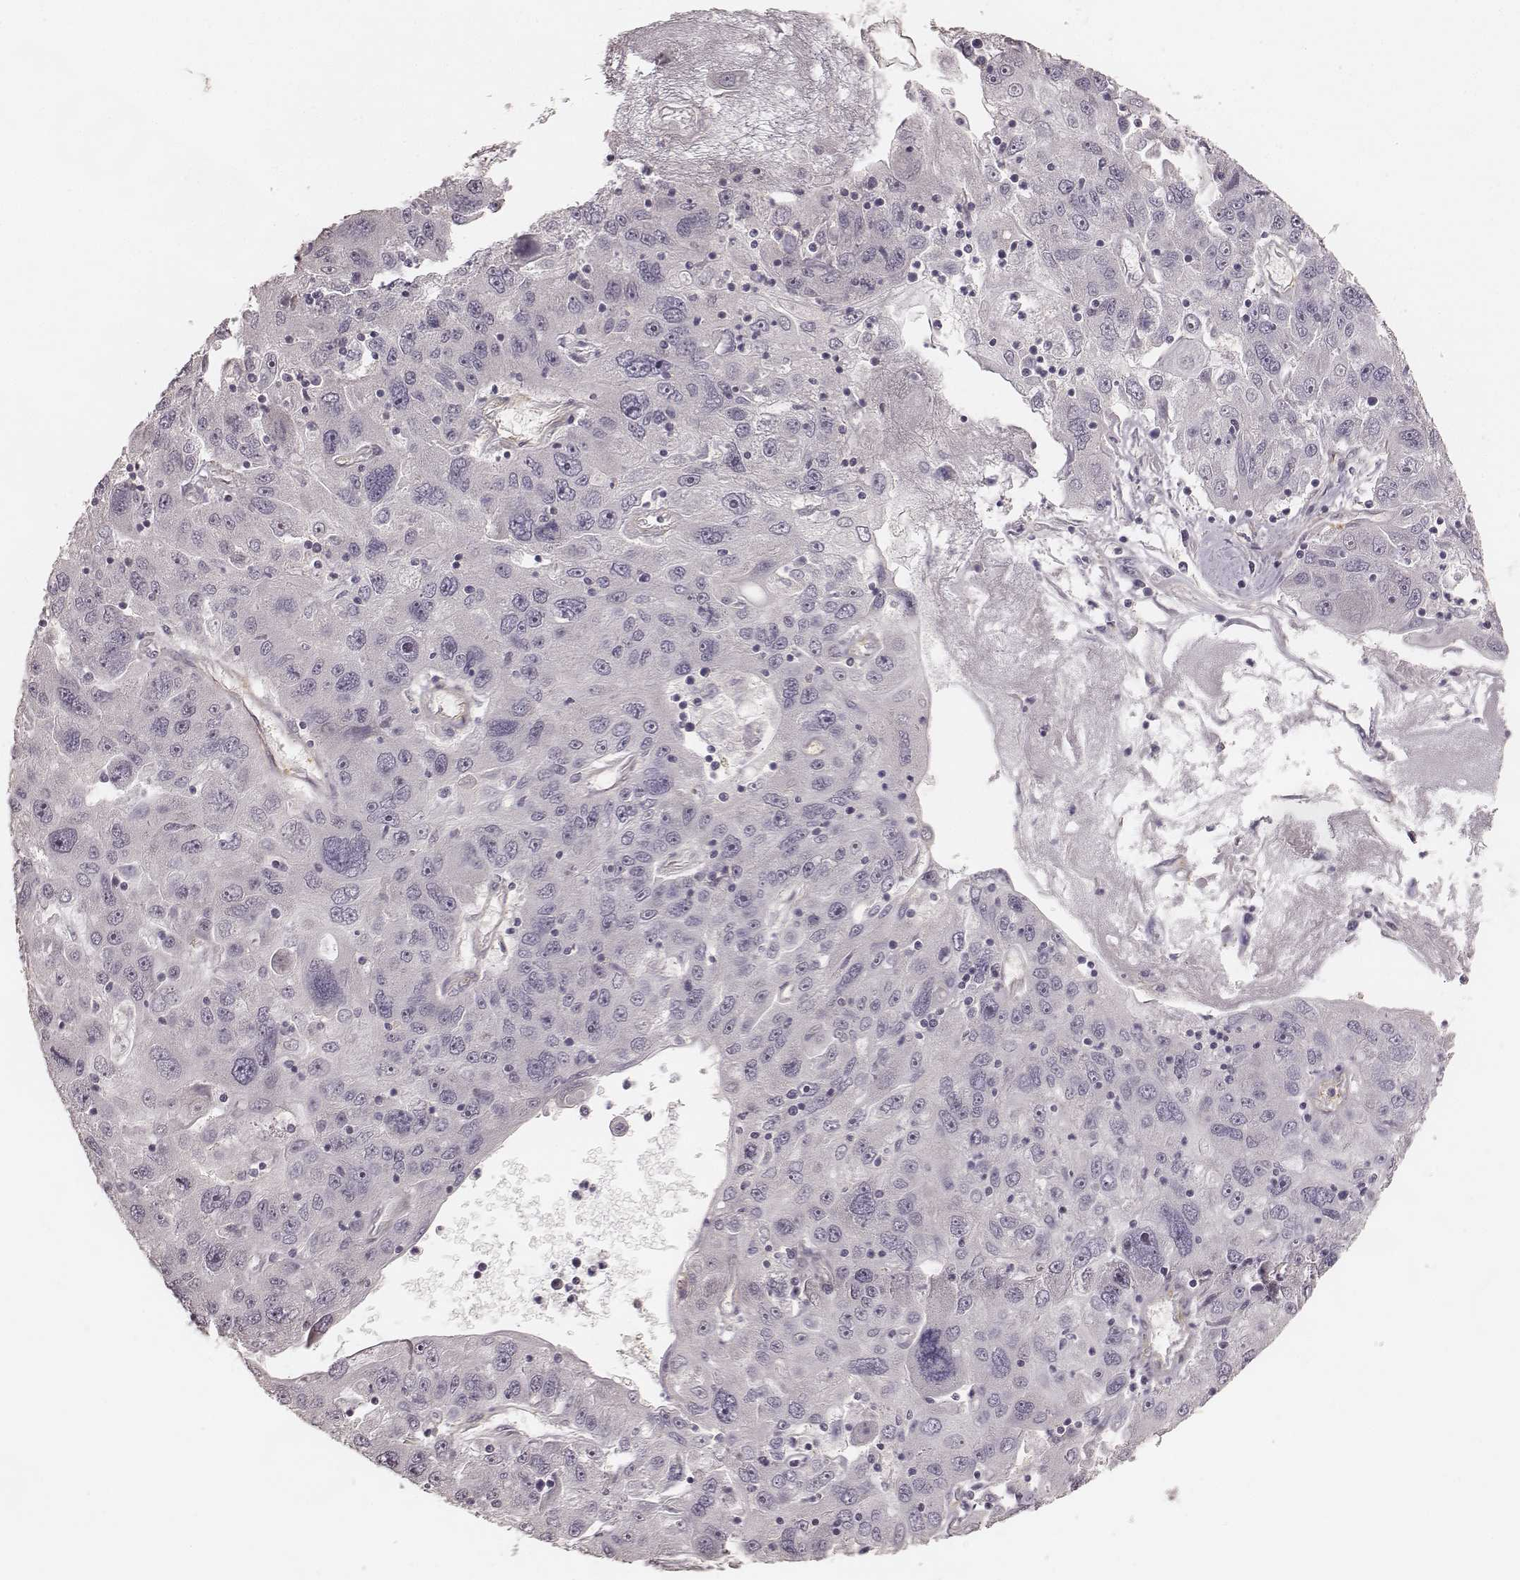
{"staining": {"intensity": "negative", "quantity": "none", "location": "none"}, "tissue": "stomach cancer", "cell_type": "Tumor cells", "image_type": "cancer", "snomed": [{"axis": "morphology", "description": "Adenocarcinoma, NOS"}, {"axis": "topography", "description": "Stomach"}], "caption": "This is a histopathology image of immunohistochemistry staining of adenocarcinoma (stomach), which shows no positivity in tumor cells. (DAB (3,3'-diaminobenzidine) immunohistochemistry (IHC), high magnification).", "gene": "LY6K", "patient": {"sex": "male", "age": 56}}